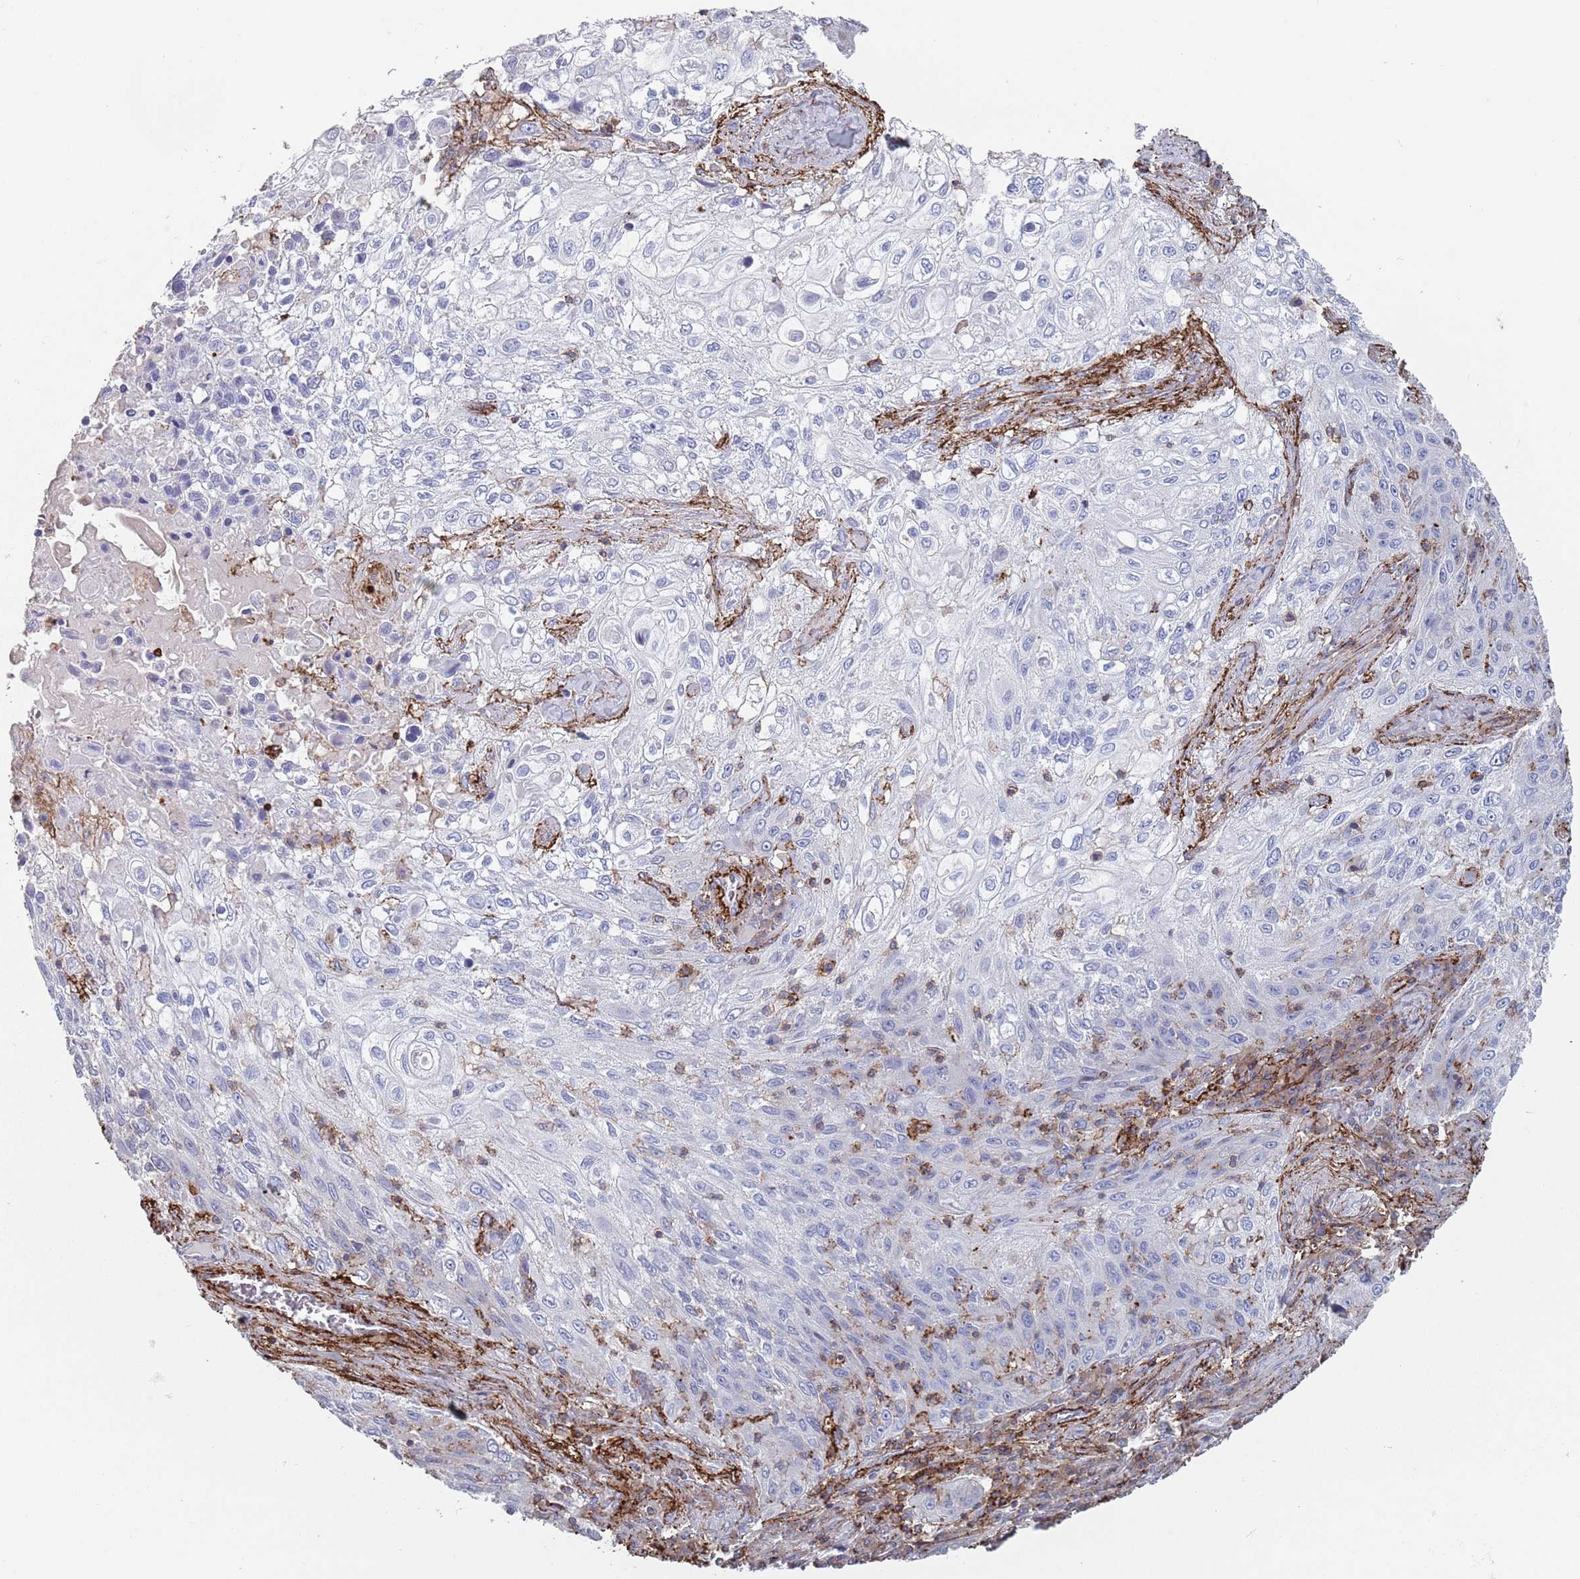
{"staining": {"intensity": "negative", "quantity": "none", "location": "none"}, "tissue": "lung cancer", "cell_type": "Tumor cells", "image_type": "cancer", "snomed": [{"axis": "morphology", "description": "Squamous cell carcinoma, NOS"}, {"axis": "topography", "description": "Lung"}], "caption": "The immunohistochemistry histopathology image has no significant positivity in tumor cells of squamous cell carcinoma (lung) tissue.", "gene": "RNF144A", "patient": {"sex": "female", "age": 69}}